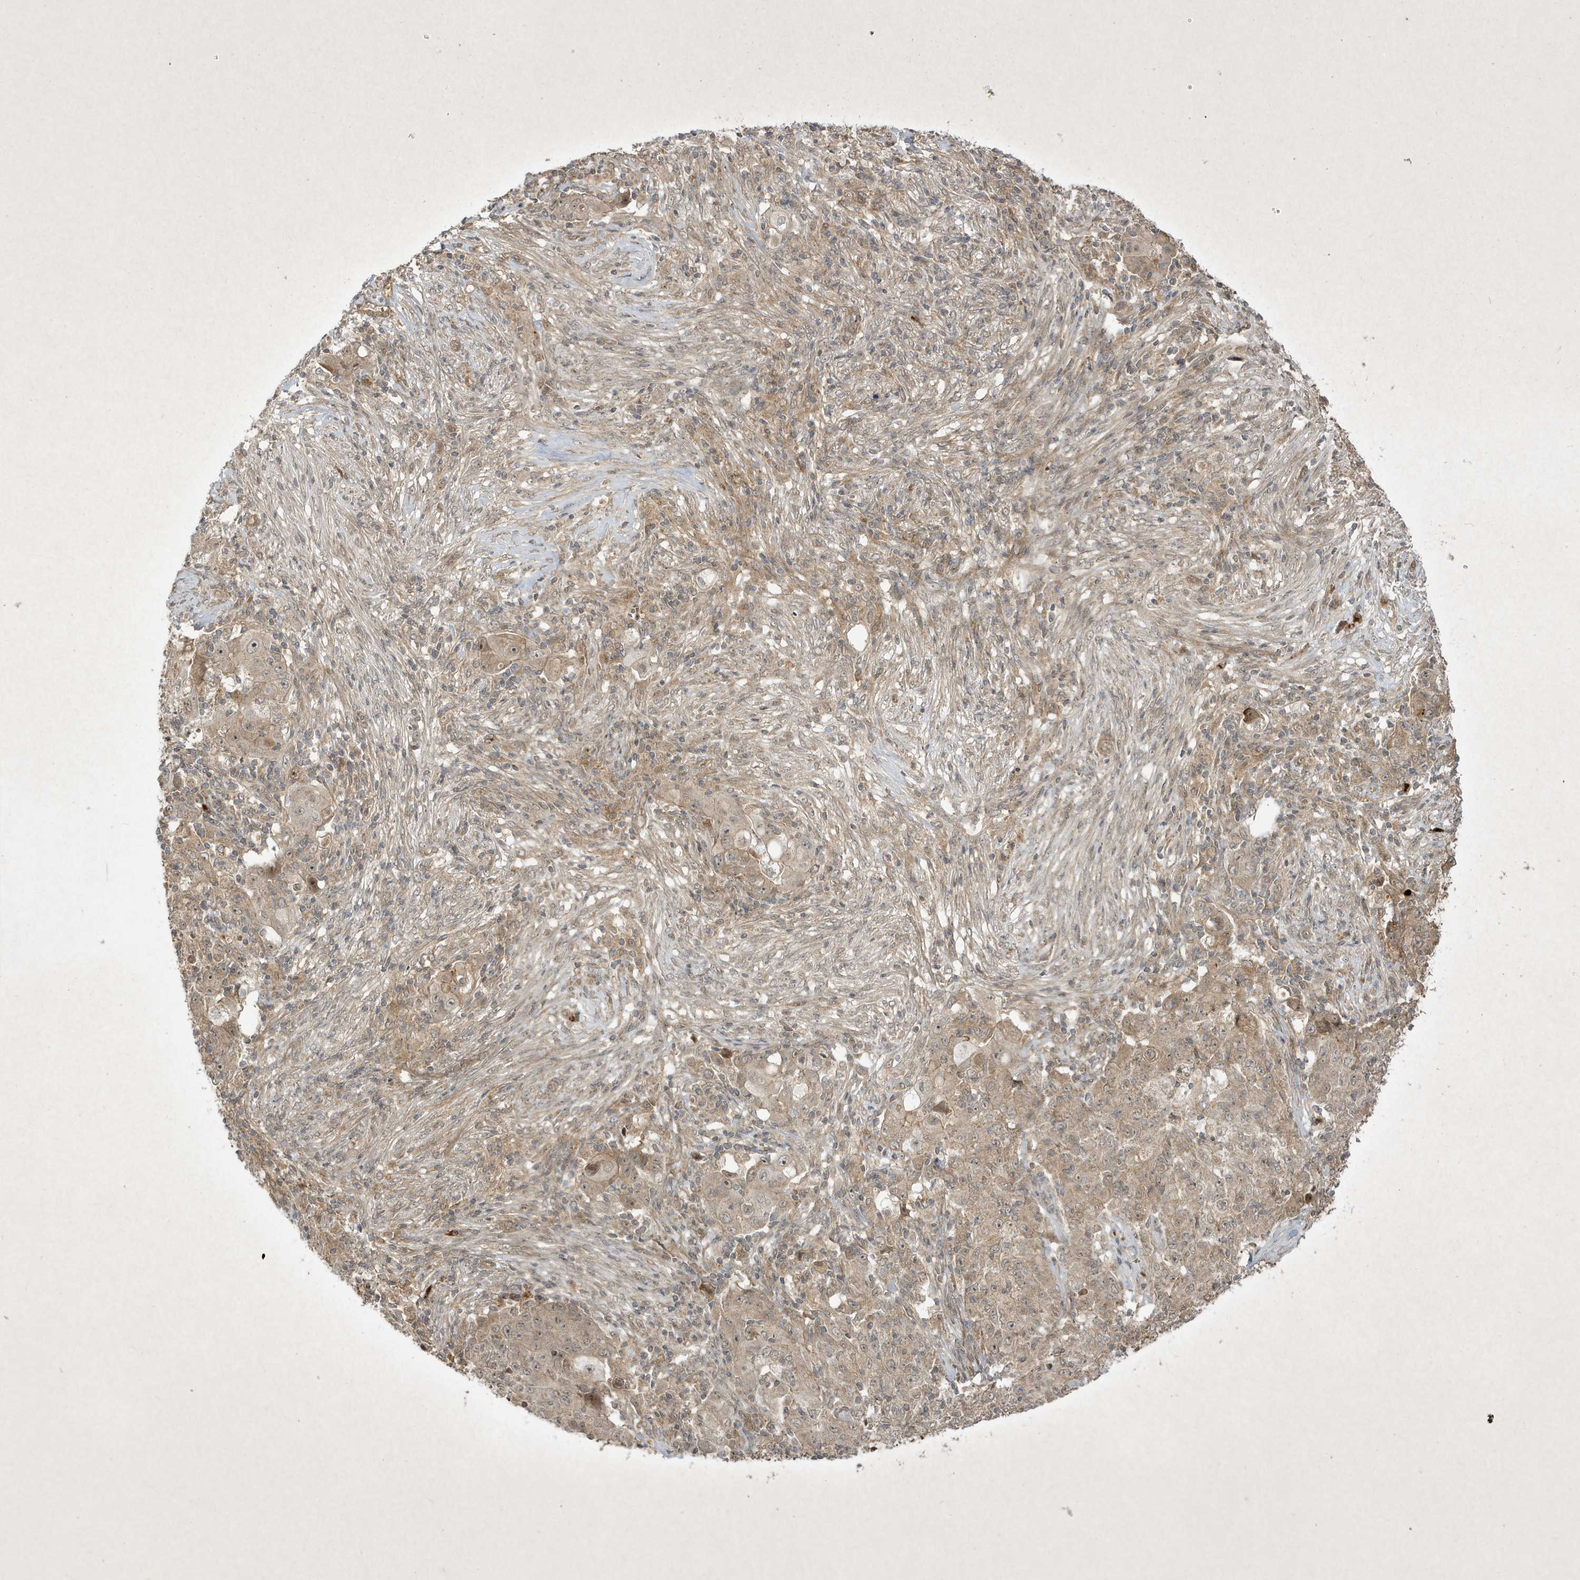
{"staining": {"intensity": "weak", "quantity": "<25%", "location": "cytoplasmic/membranous"}, "tissue": "ovarian cancer", "cell_type": "Tumor cells", "image_type": "cancer", "snomed": [{"axis": "morphology", "description": "Carcinoma, endometroid"}, {"axis": "topography", "description": "Ovary"}], "caption": "Immunohistochemical staining of ovarian endometroid carcinoma displays no significant positivity in tumor cells.", "gene": "FAM83C", "patient": {"sex": "female", "age": 42}}